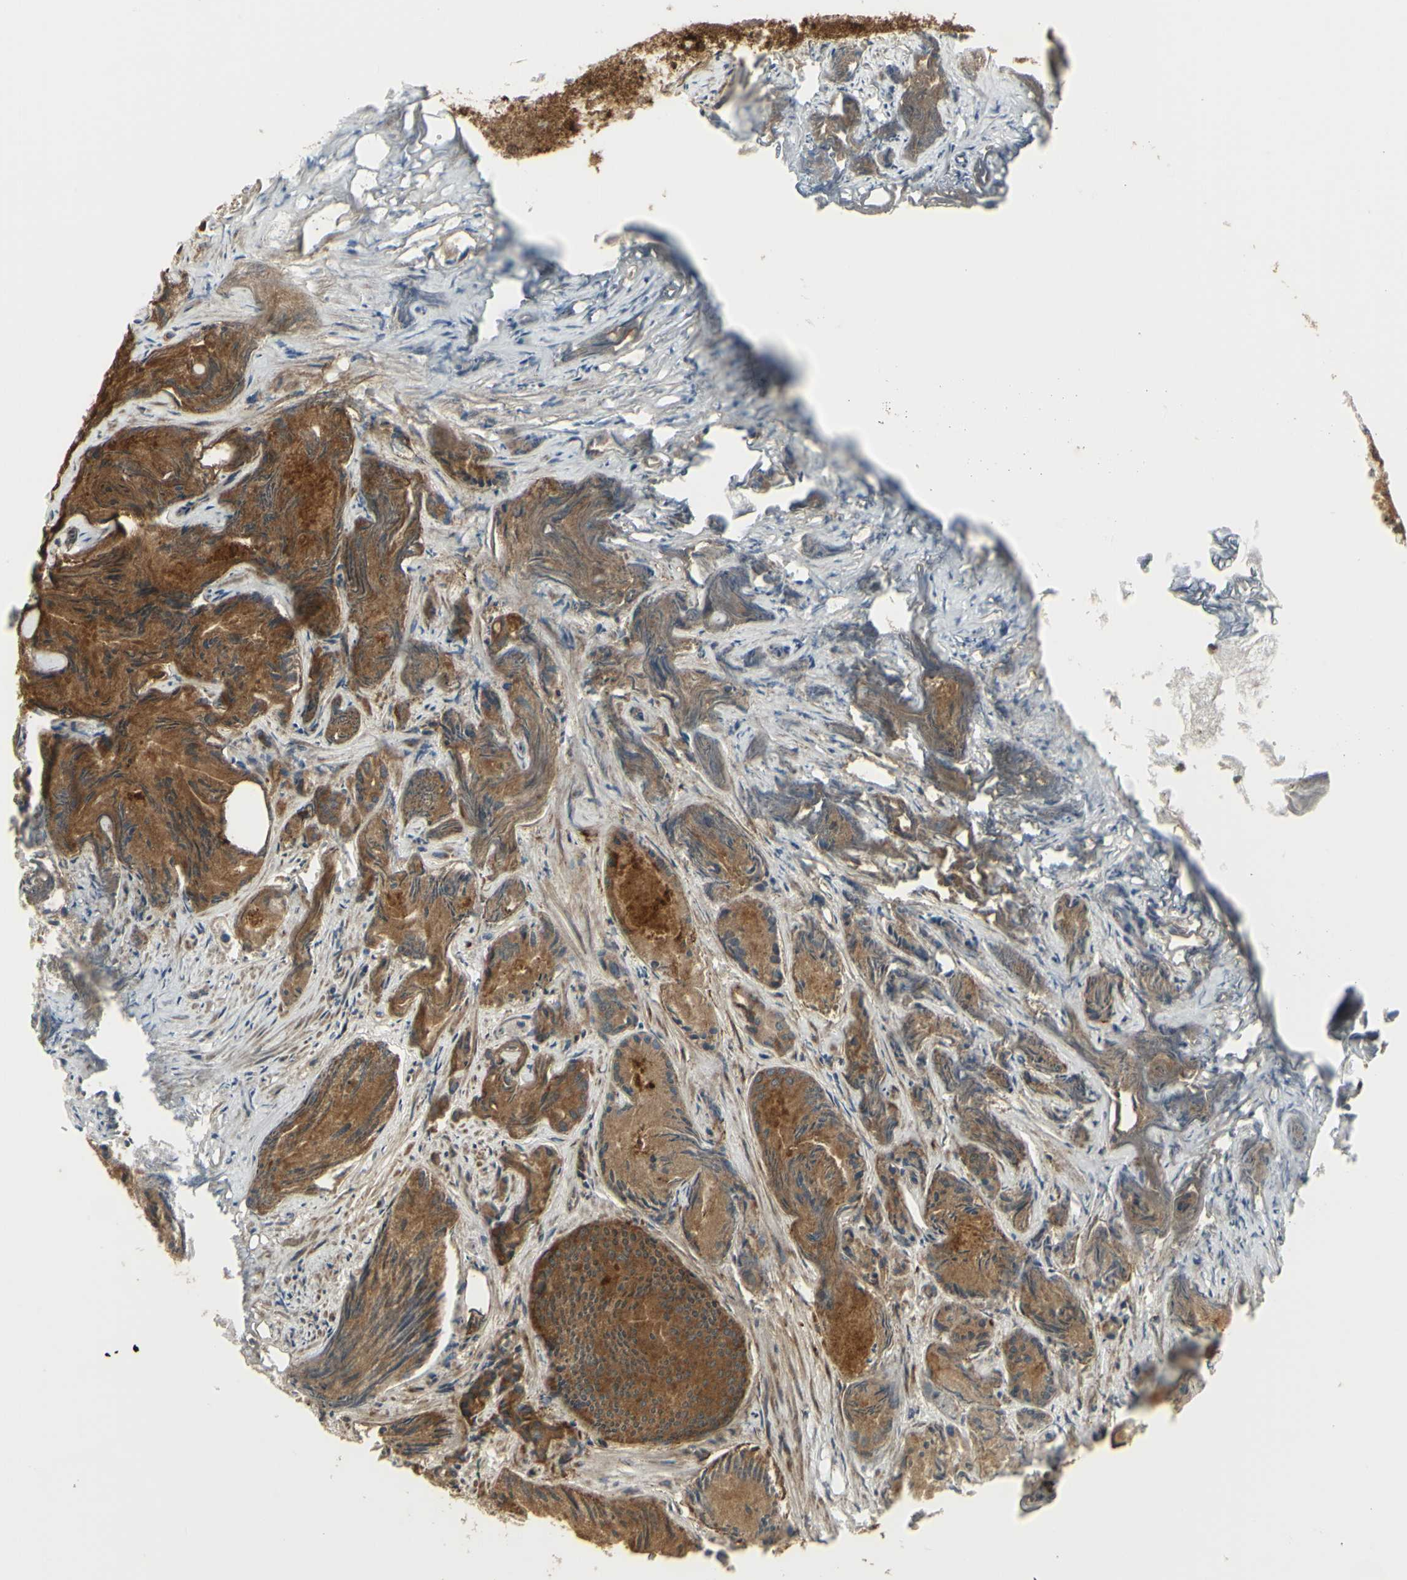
{"staining": {"intensity": "strong", "quantity": ">75%", "location": "cytoplasmic/membranous"}, "tissue": "prostate cancer", "cell_type": "Tumor cells", "image_type": "cancer", "snomed": [{"axis": "morphology", "description": "Adenocarcinoma, Low grade"}, {"axis": "topography", "description": "Prostate"}], "caption": "Tumor cells display high levels of strong cytoplasmic/membranous expression in approximately >75% of cells in human prostate cancer (adenocarcinoma (low-grade)). The staining was performed using DAB (3,3'-diaminobenzidine), with brown indicating positive protein expression. Nuclei are stained blue with hematoxylin.", "gene": "FKBP3", "patient": {"sex": "male", "age": 72}}